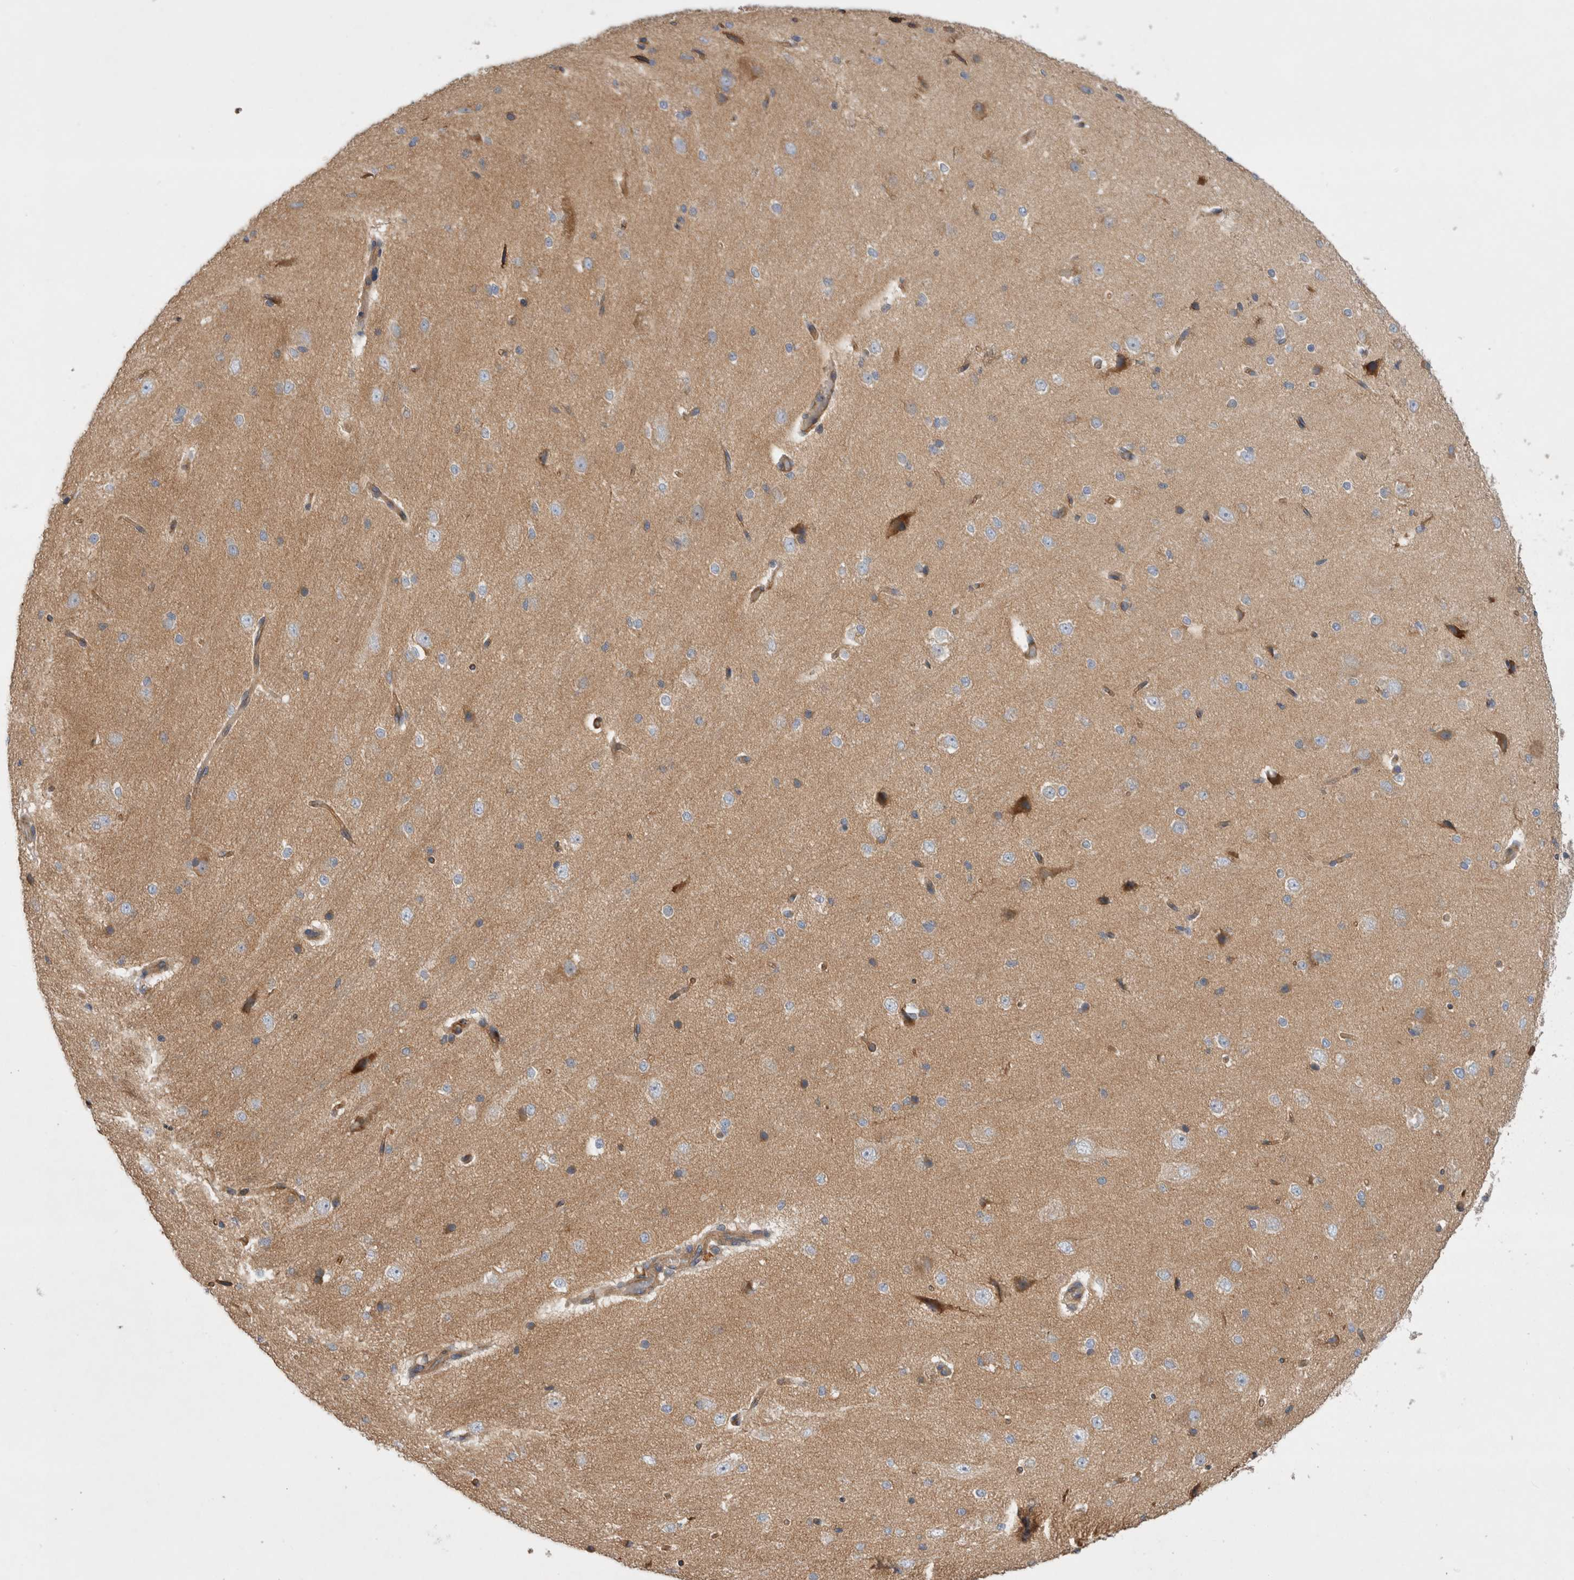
{"staining": {"intensity": "moderate", "quantity": "25%-75%", "location": "cytoplasmic/membranous"}, "tissue": "cerebral cortex", "cell_type": "Endothelial cells", "image_type": "normal", "snomed": [{"axis": "morphology", "description": "Normal tissue, NOS"}, {"axis": "morphology", "description": "Developmental malformation"}, {"axis": "topography", "description": "Cerebral cortex"}], "caption": "Immunohistochemical staining of normal human cerebral cortex exhibits 25%-75% levels of moderate cytoplasmic/membranous protein expression in about 25%-75% of endothelial cells.", "gene": "PDCD10", "patient": {"sex": "female", "age": 30}}